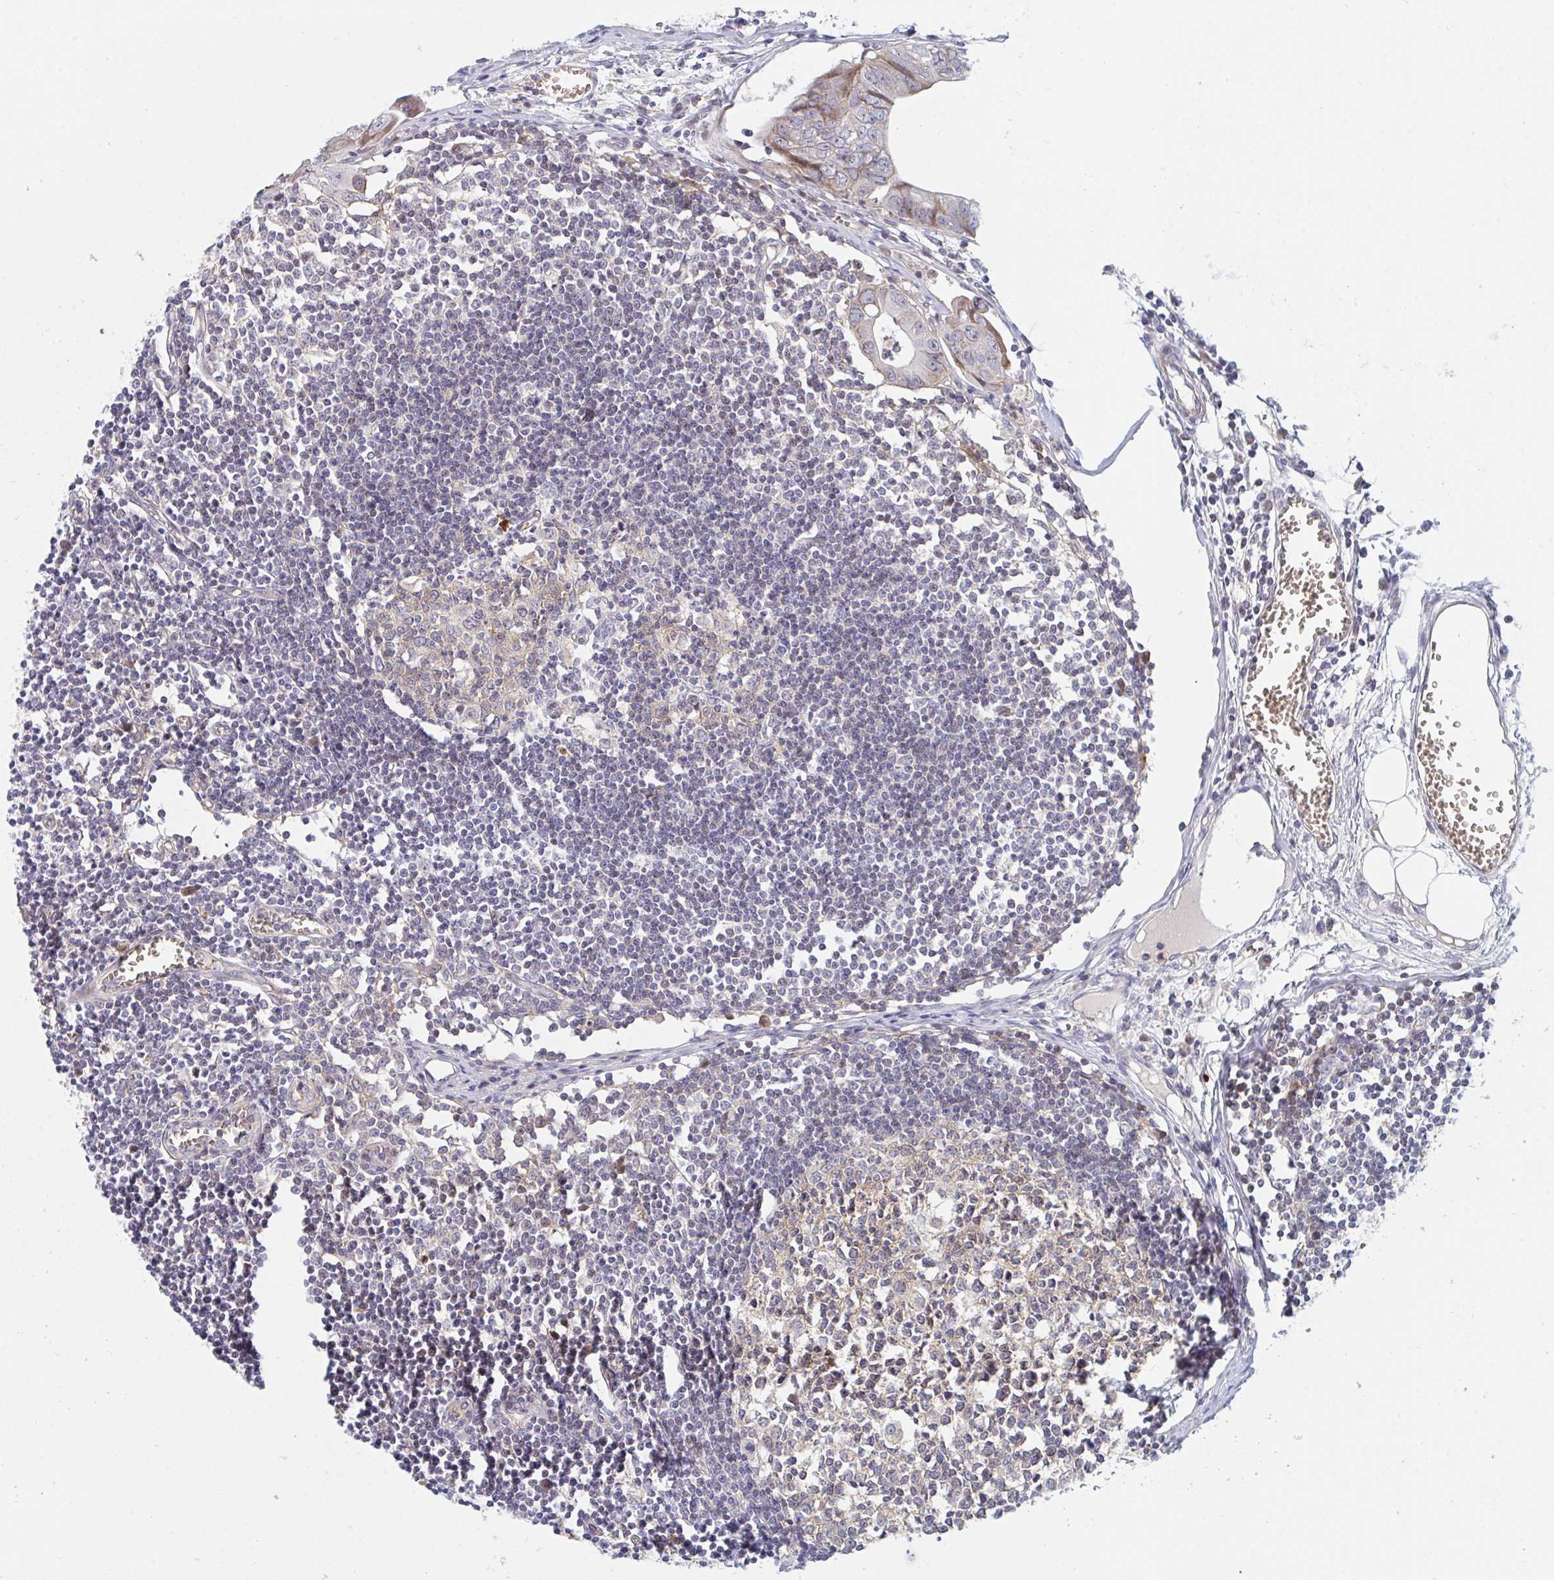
{"staining": {"intensity": "moderate", "quantity": "<25%", "location": "cytoplasmic/membranous"}, "tissue": "lymph node", "cell_type": "Germinal center cells", "image_type": "normal", "snomed": [{"axis": "morphology", "description": "Normal tissue, NOS"}, {"axis": "topography", "description": "Lymph node"}], "caption": "IHC image of normal lymph node stained for a protein (brown), which exhibits low levels of moderate cytoplasmic/membranous expression in about <25% of germinal center cells.", "gene": "TNFSF4", "patient": {"sex": "female", "age": 11}}